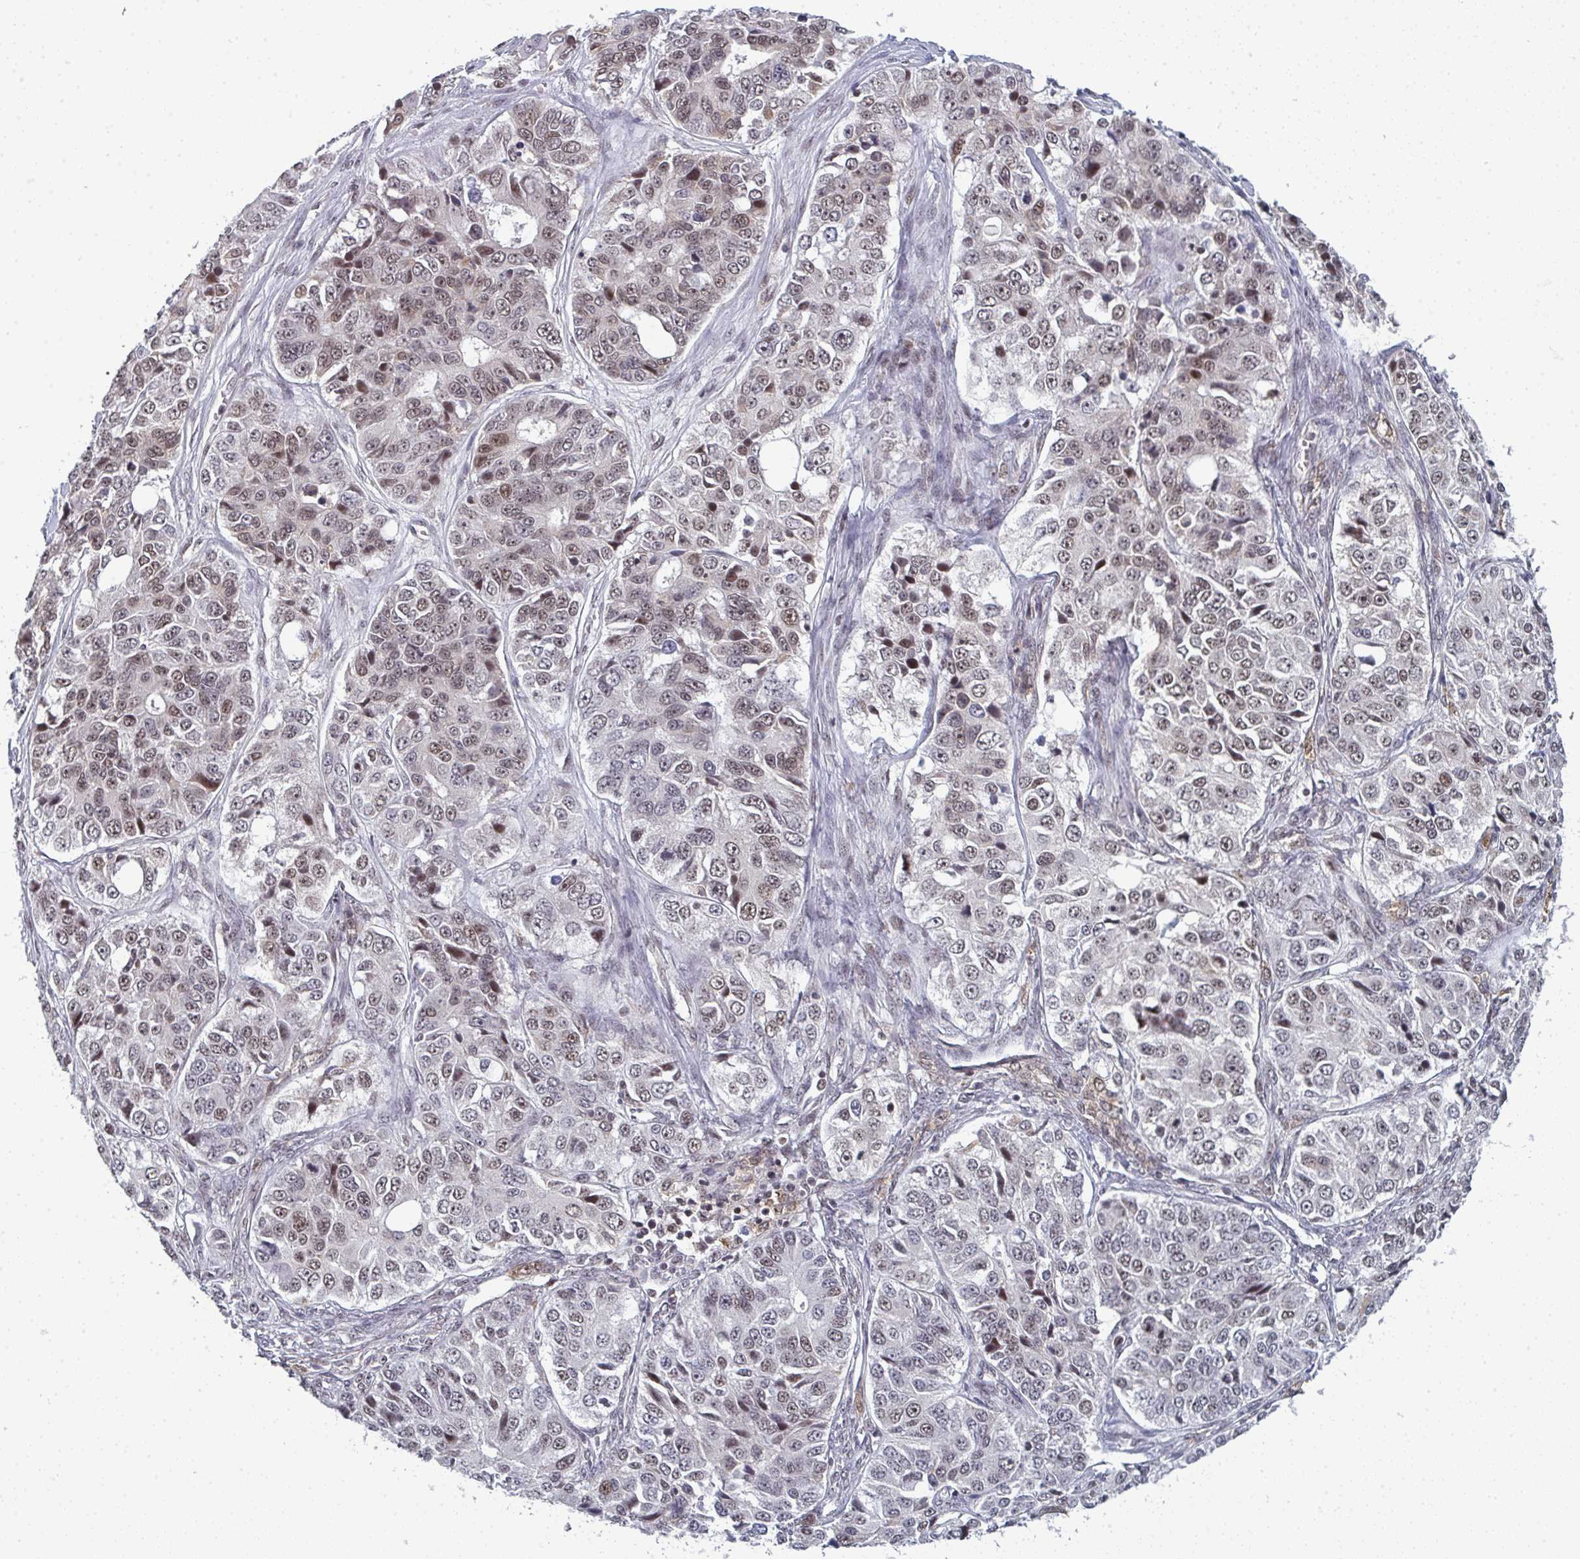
{"staining": {"intensity": "weak", "quantity": "25%-75%", "location": "nuclear"}, "tissue": "ovarian cancer", "cell_type": "Tumor cells", "image_type": "cancer", "snomed": [{"axis": "morphology", "description": "Carcinoma, endometroid"}, {"axis": "topography", "description": "Ovary"}], "caption": "The image demonstrates a brown stain indicating the presence of a protein in the nuclear of tumor cells in ovarian endometroid carcinoma.", "gene": "ATF1", "patient": {"sex": "female", "age": 51}}